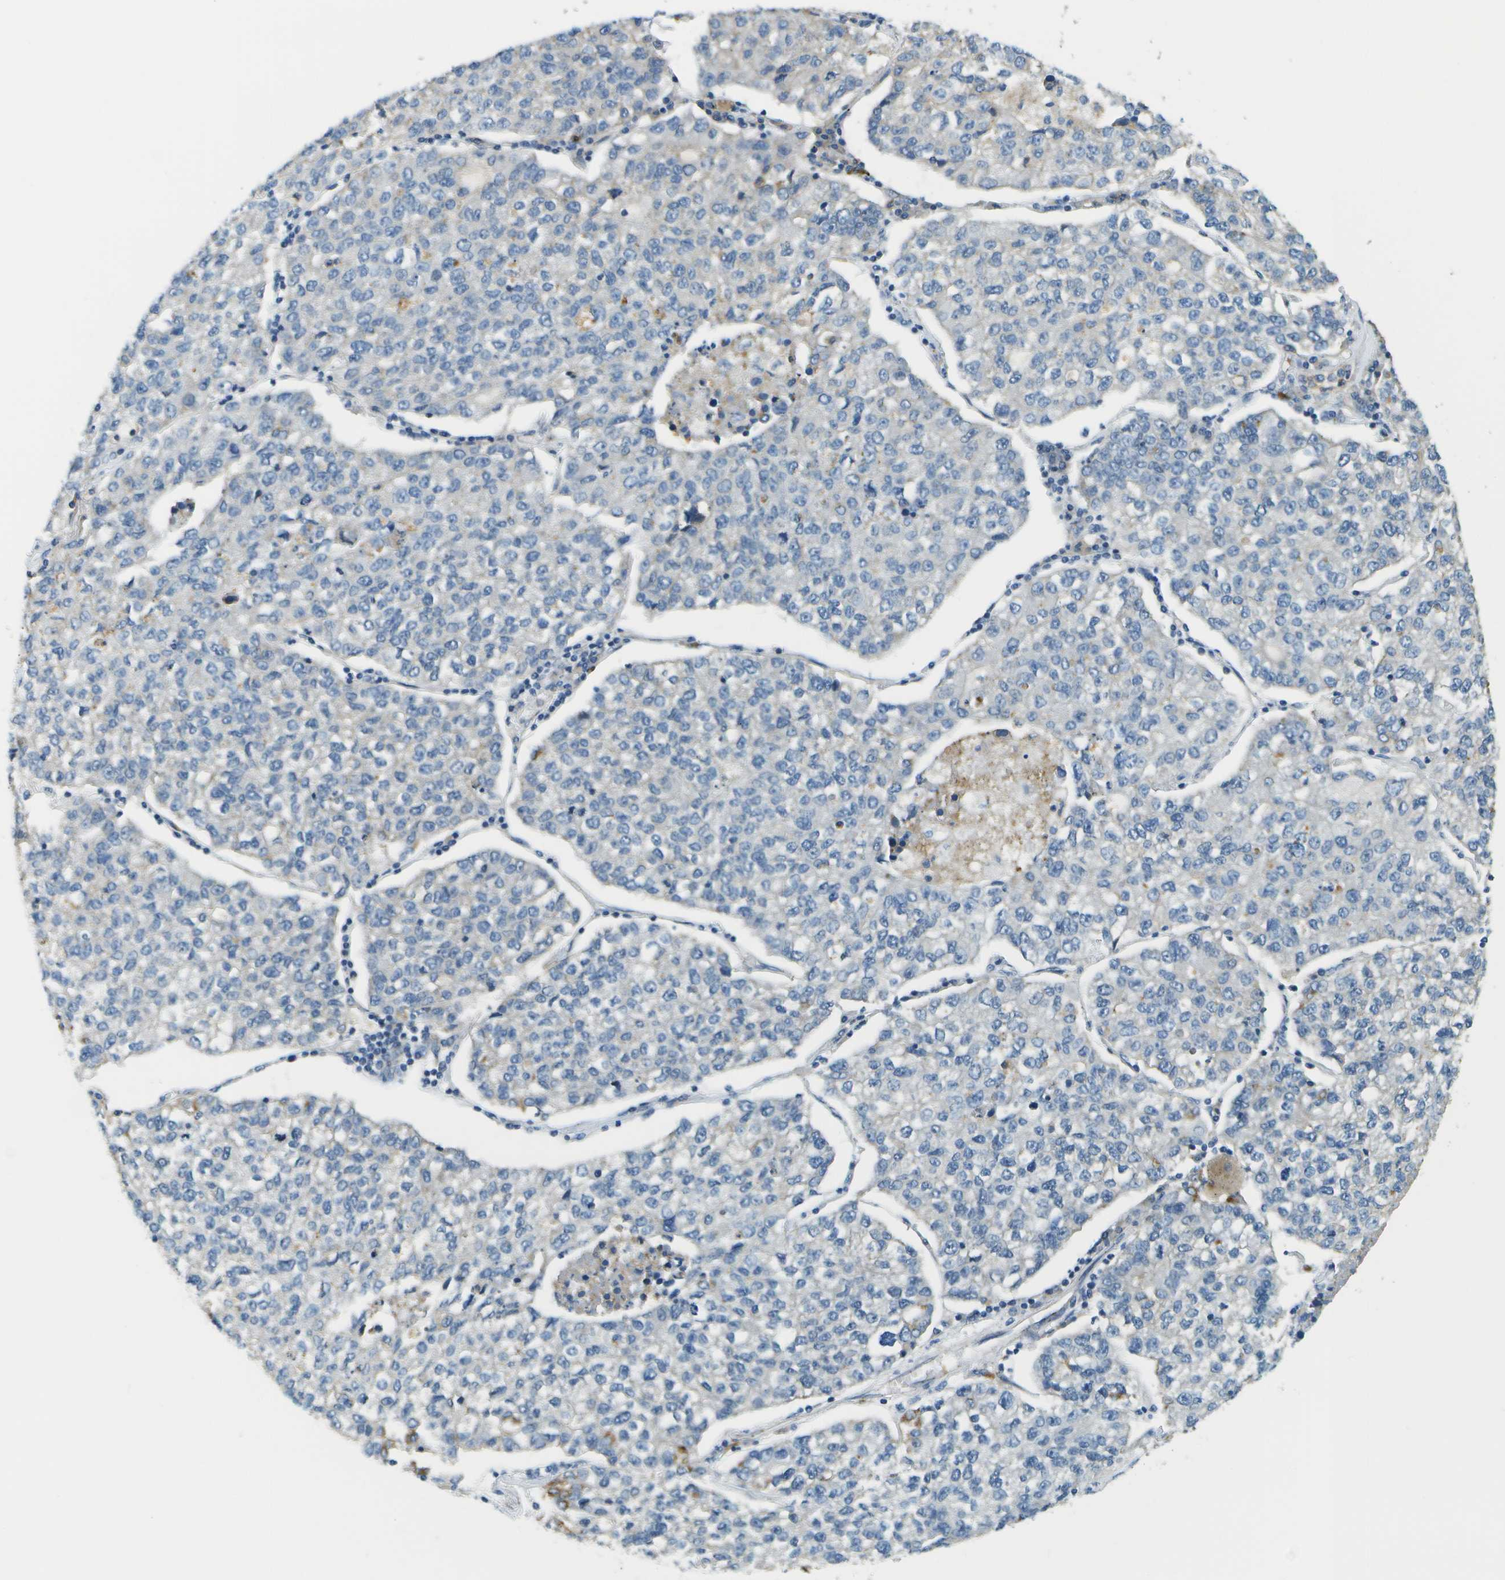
{"staining": {"intensity": "negative", "quantity": "none", "location": "none"}, "tissue": "lung cancer", "cell_type": "Tumor cells", "image_type": "cancer", "snomed": [{"axis": "morphology", "description": "Adenocarcinoma, NOS"}, {"axis": "topography", "description": "Lung"}], "caption": "This histopathology image is of lung cancer (adenocarcinoma) stained with immunohistochemistry (IHC) to label a protein in brown with the nuclei are counter-stained blue. There is no expression in tumor cells.", "gene": "MYH11", "patient": {"sex": "male", "age": 49}}